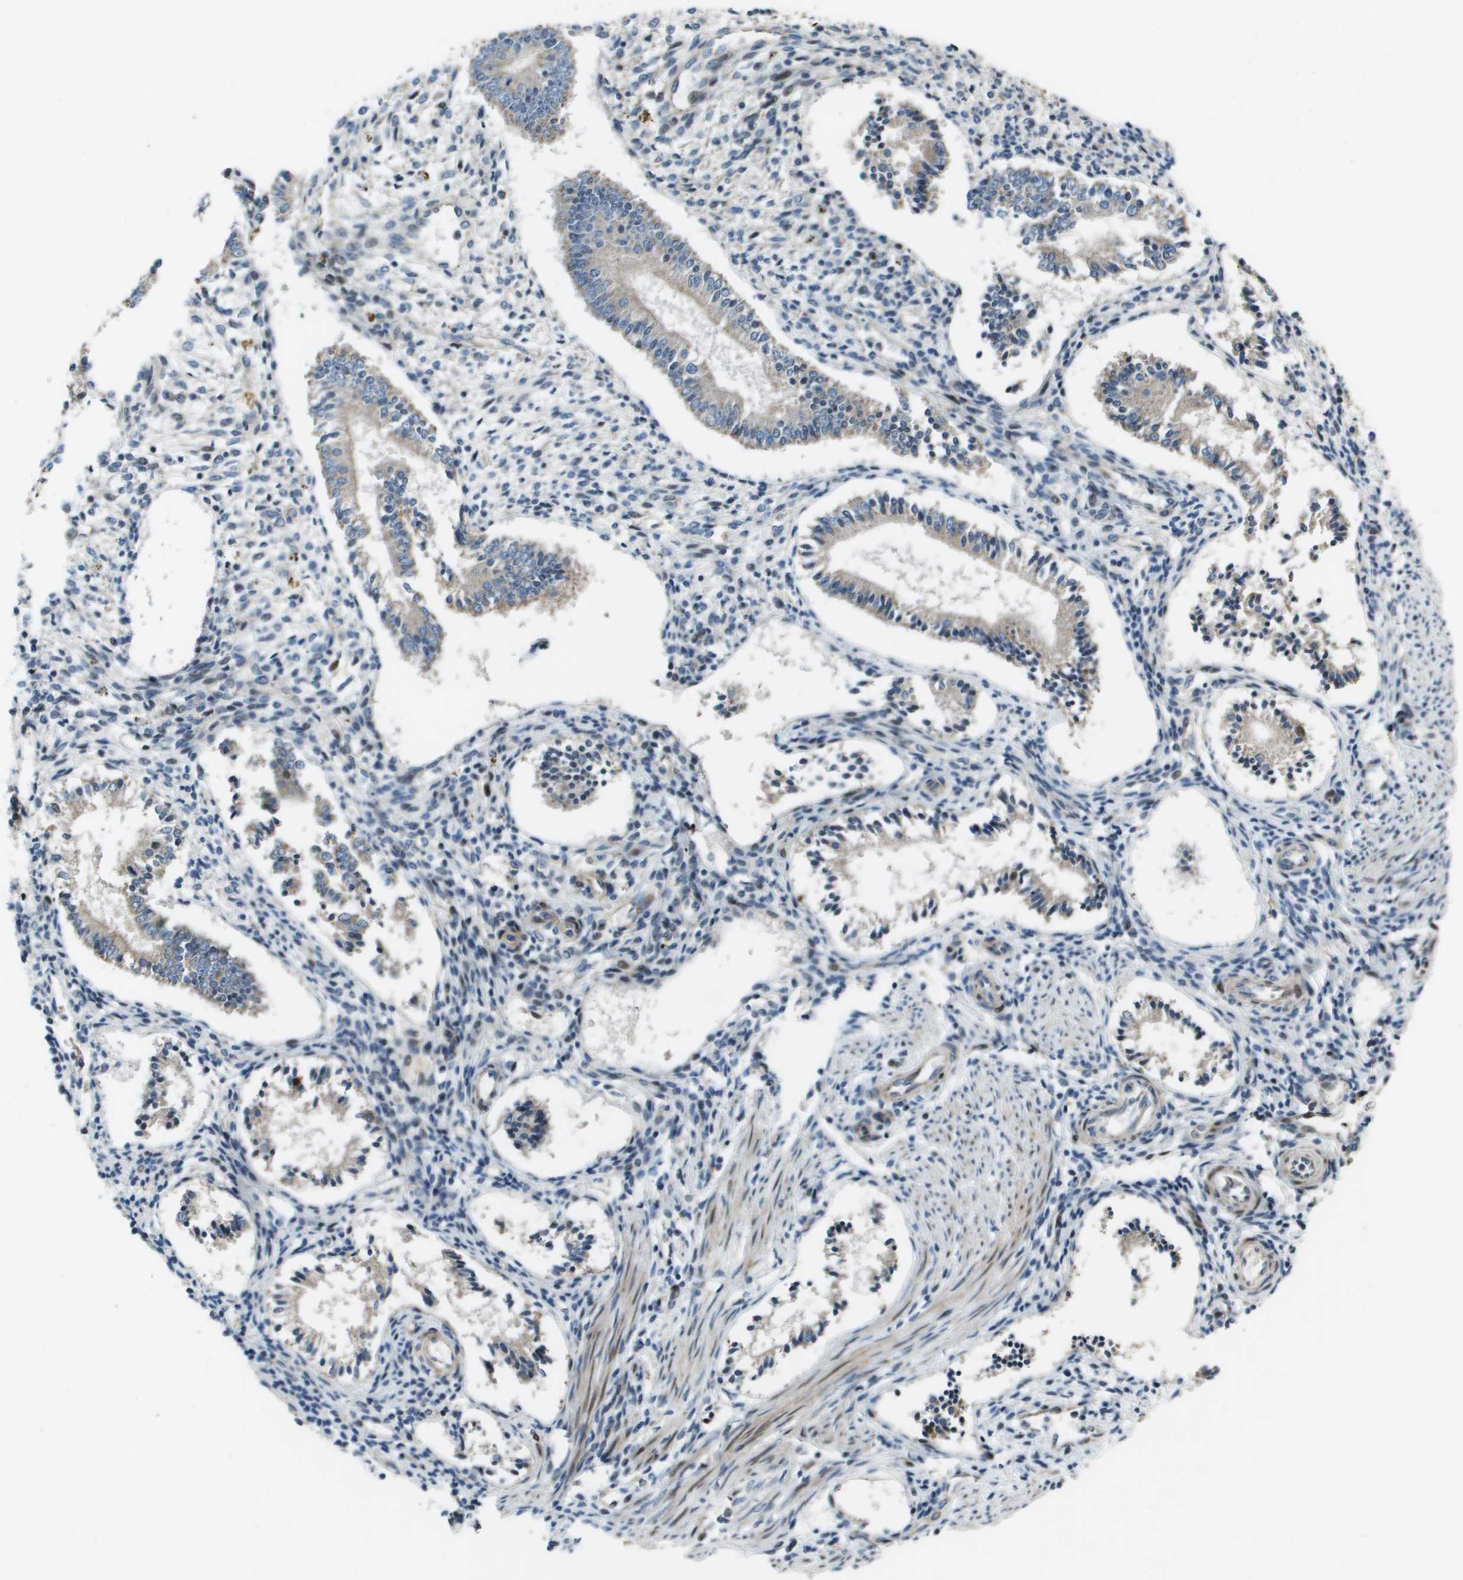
{"staining": {"intensity": "negative", "quantity": "none", "location": "none"}, "tissue": "endometrium", "cell_type": "Cells in endometrial stroma", "image_type": "normal", "snomed": [{"axis": "morphology", "description": "Normal tissue, NOS"}, {"axis": "topography", "description": "Endometrium"}], "caption": "High power microscopy photomicrograph of an IHC photomicrograph of unremarkable endometrium, revealing no significant staining in cells in endometrial stroma.", "gene": "MGAT3", "patient": {"sex": "female", "age": 42}}